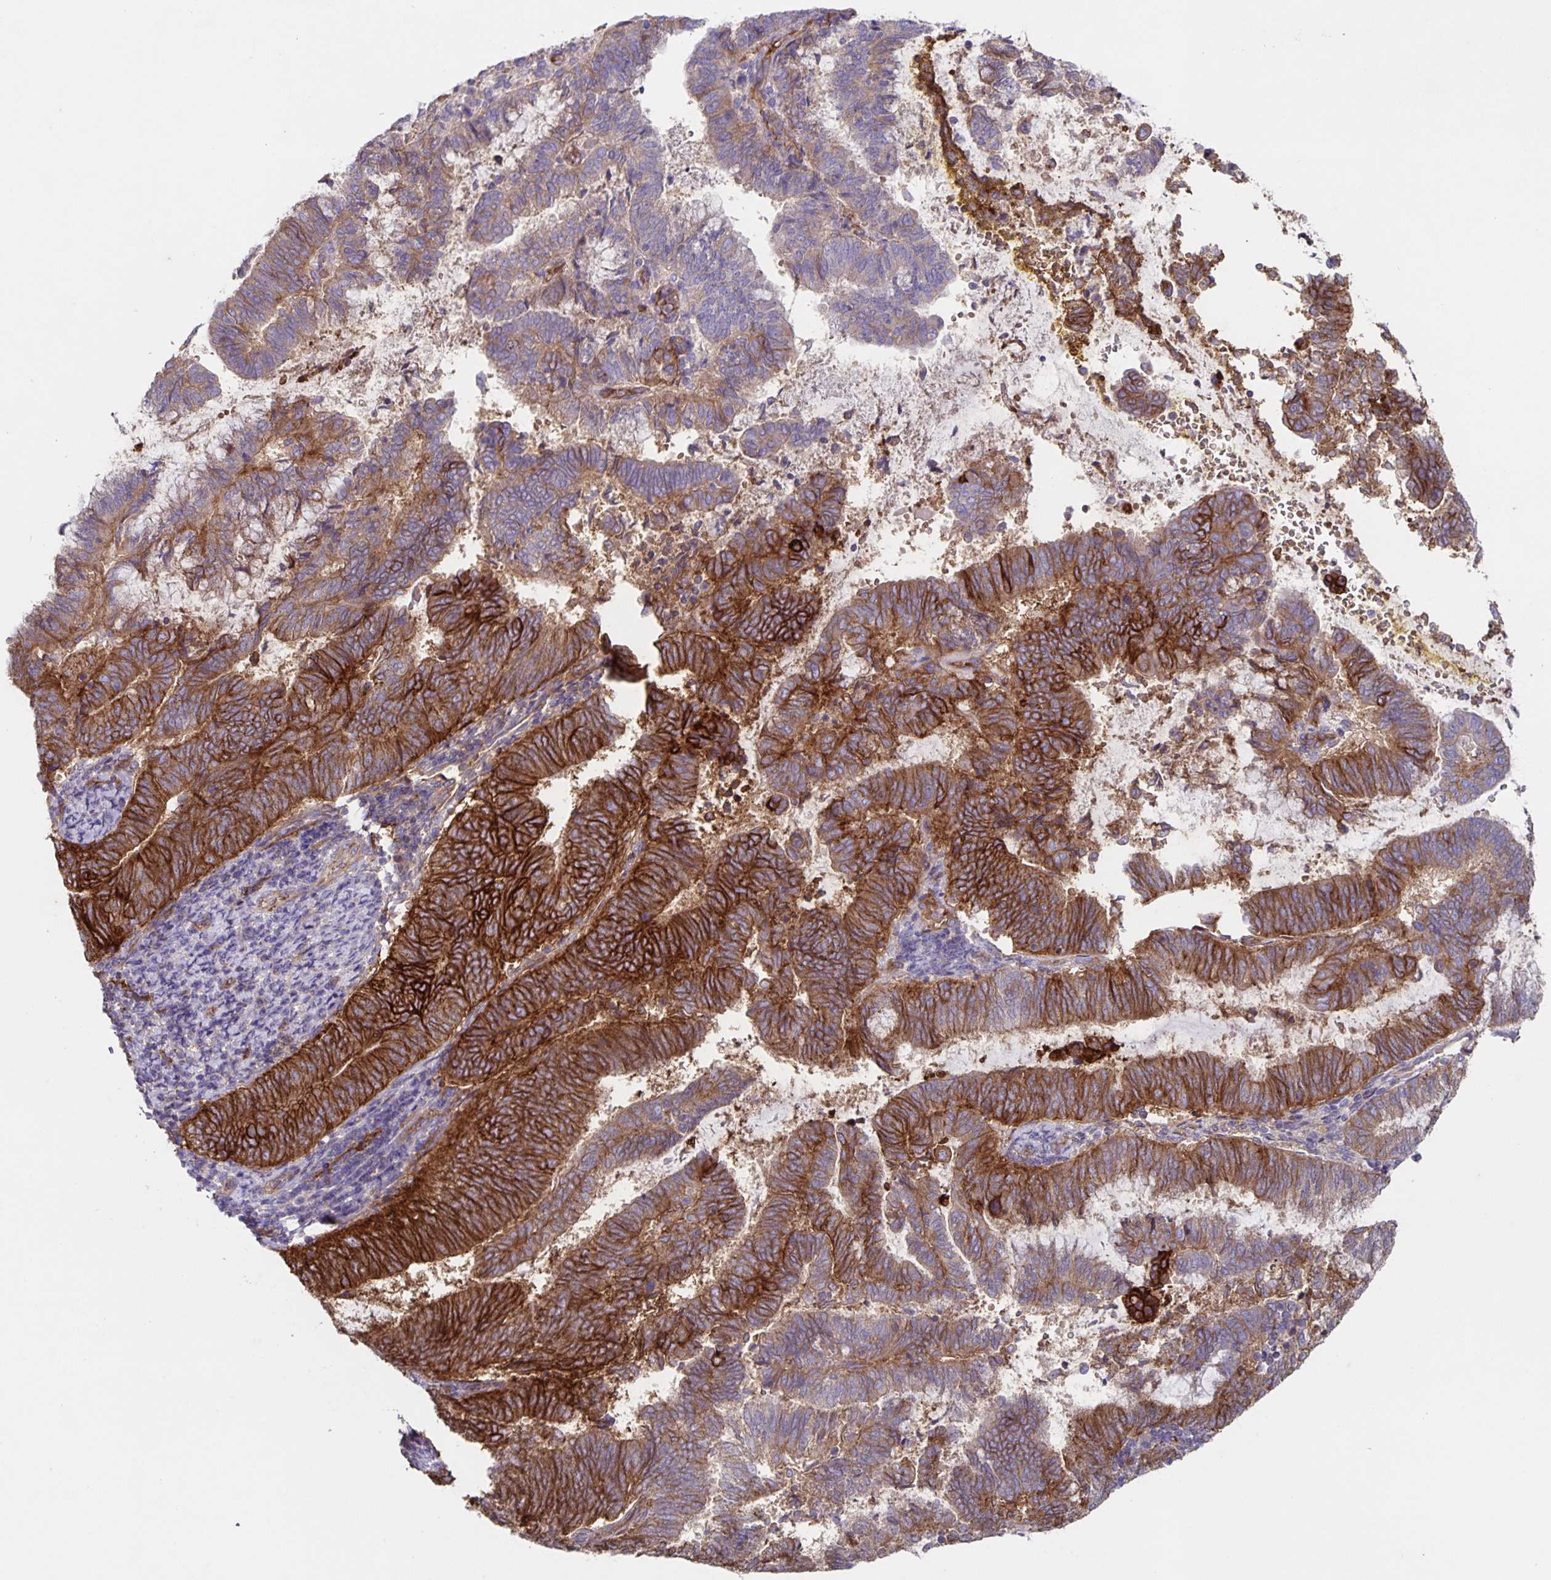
{"staining": {"intensity": "strong", "quantity": "25%-75%", "location": "cytoplasmic/membranous"}, "tissue": "endometrial cancer", "cell_type": "Tumor cells", "image_type": "cancer", "snomed": [{"axis": "morphology", "description": "Adenocarcinoma, NOS"}, {"axis": "topography", "description": "Endometrium"}], "caption": "IHC of endometrial cancer (adenocarcinoma) displays high levels of strong cytoplasmic/membranous expression in approximately 25%-75% of tumor cells.", "gene": "ITGA2", "patient": {"sex": "female", "age": 65}}